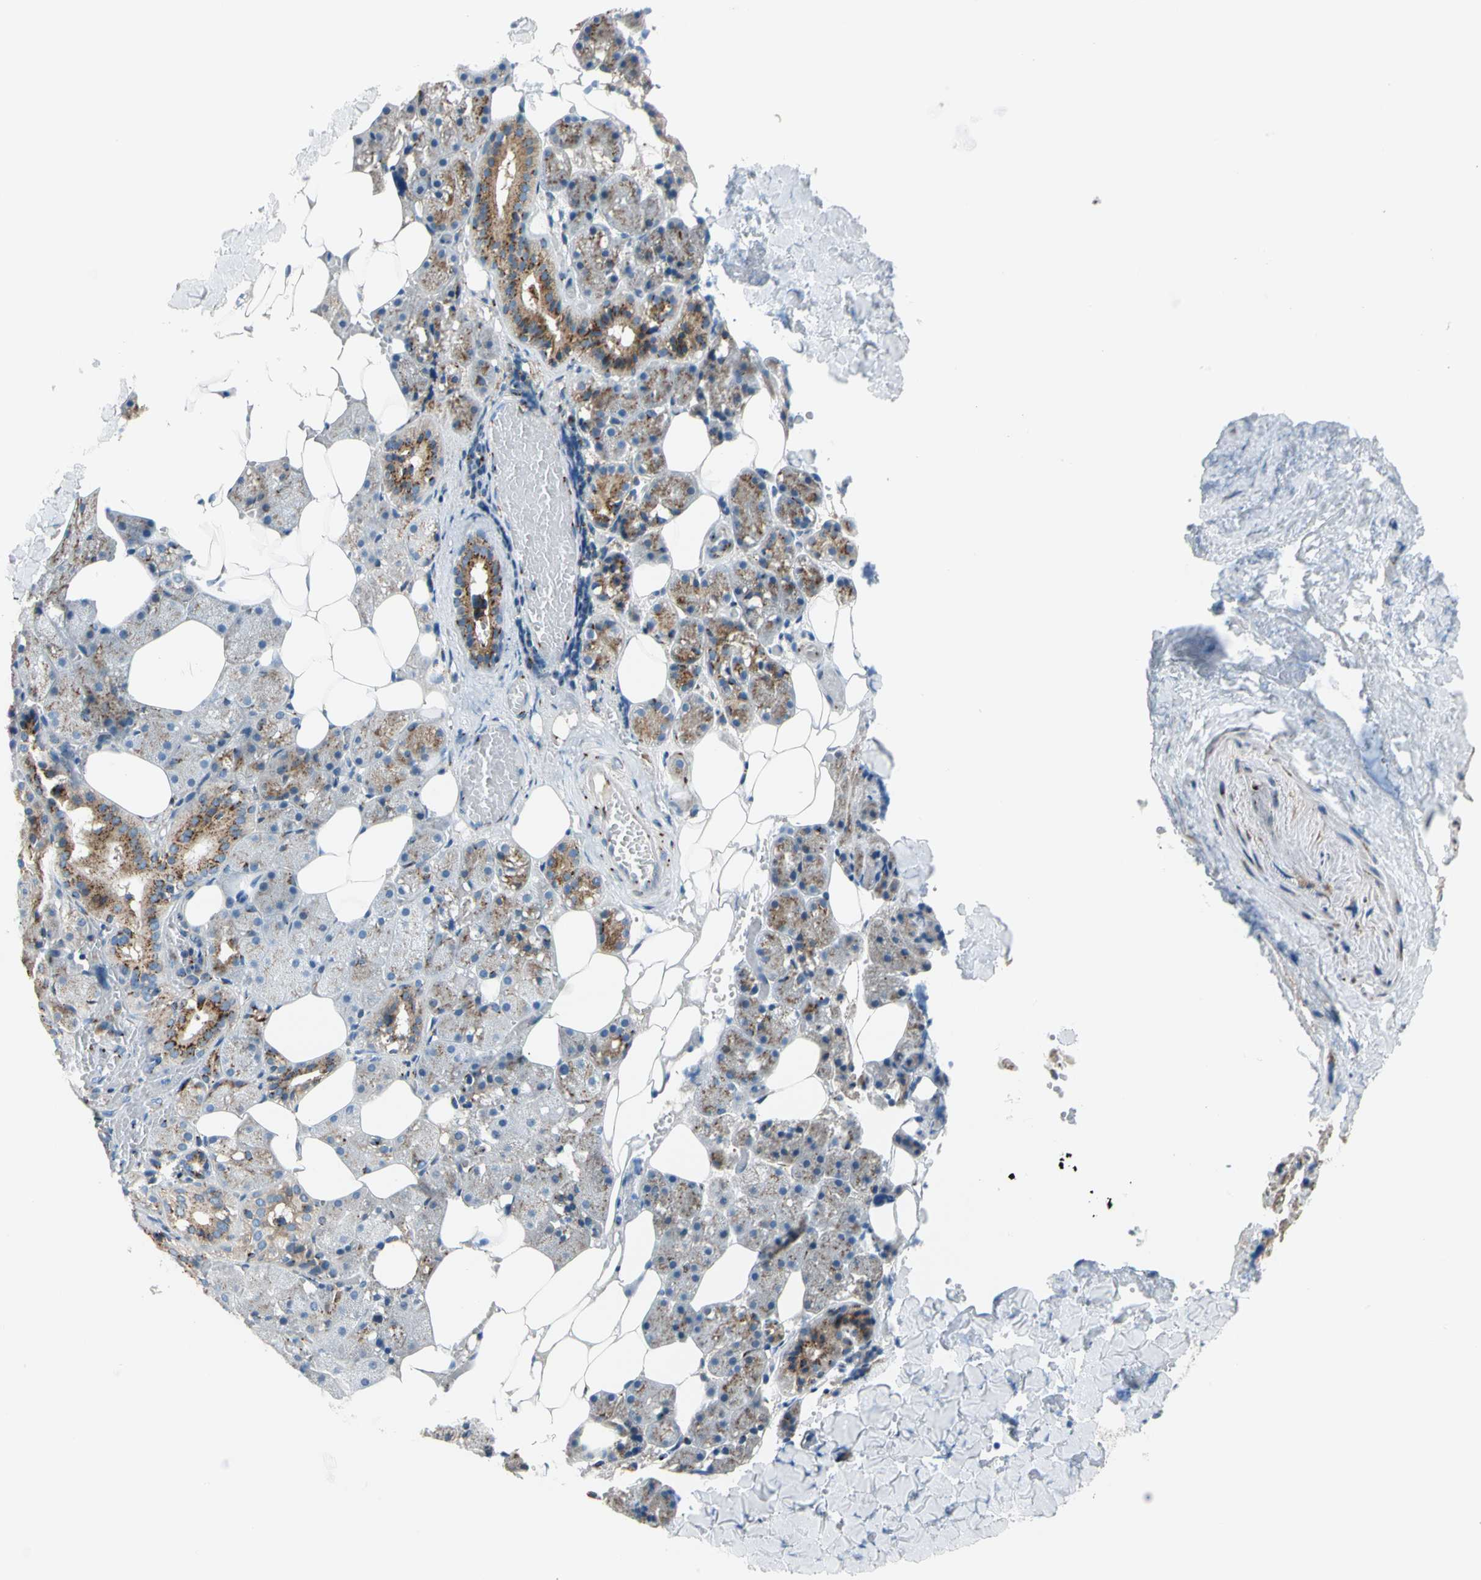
{"staining": {"intensity": "moderate", "quantity": "25%-75%", "location": "cytoplasmic/membranous"}, "tissue": "salivary gland", "cell_type": "Glandular cells", "image_type": "normal", "snomed": [{"axis": "morphology", "description": "Normal tissue, NOS"}, {"axis": "topography", "description": "Salivary gland"}], "caption": "Immunohistochemical staining of benign human salivary gland demonstrates moderate cytoplasmic/membranous protein expression in approximately 25%-75% of glandular cells. Nuclei are stained in blue.", "gene": "NUCB1", "patient": {"sex": "female", "age": 55}}